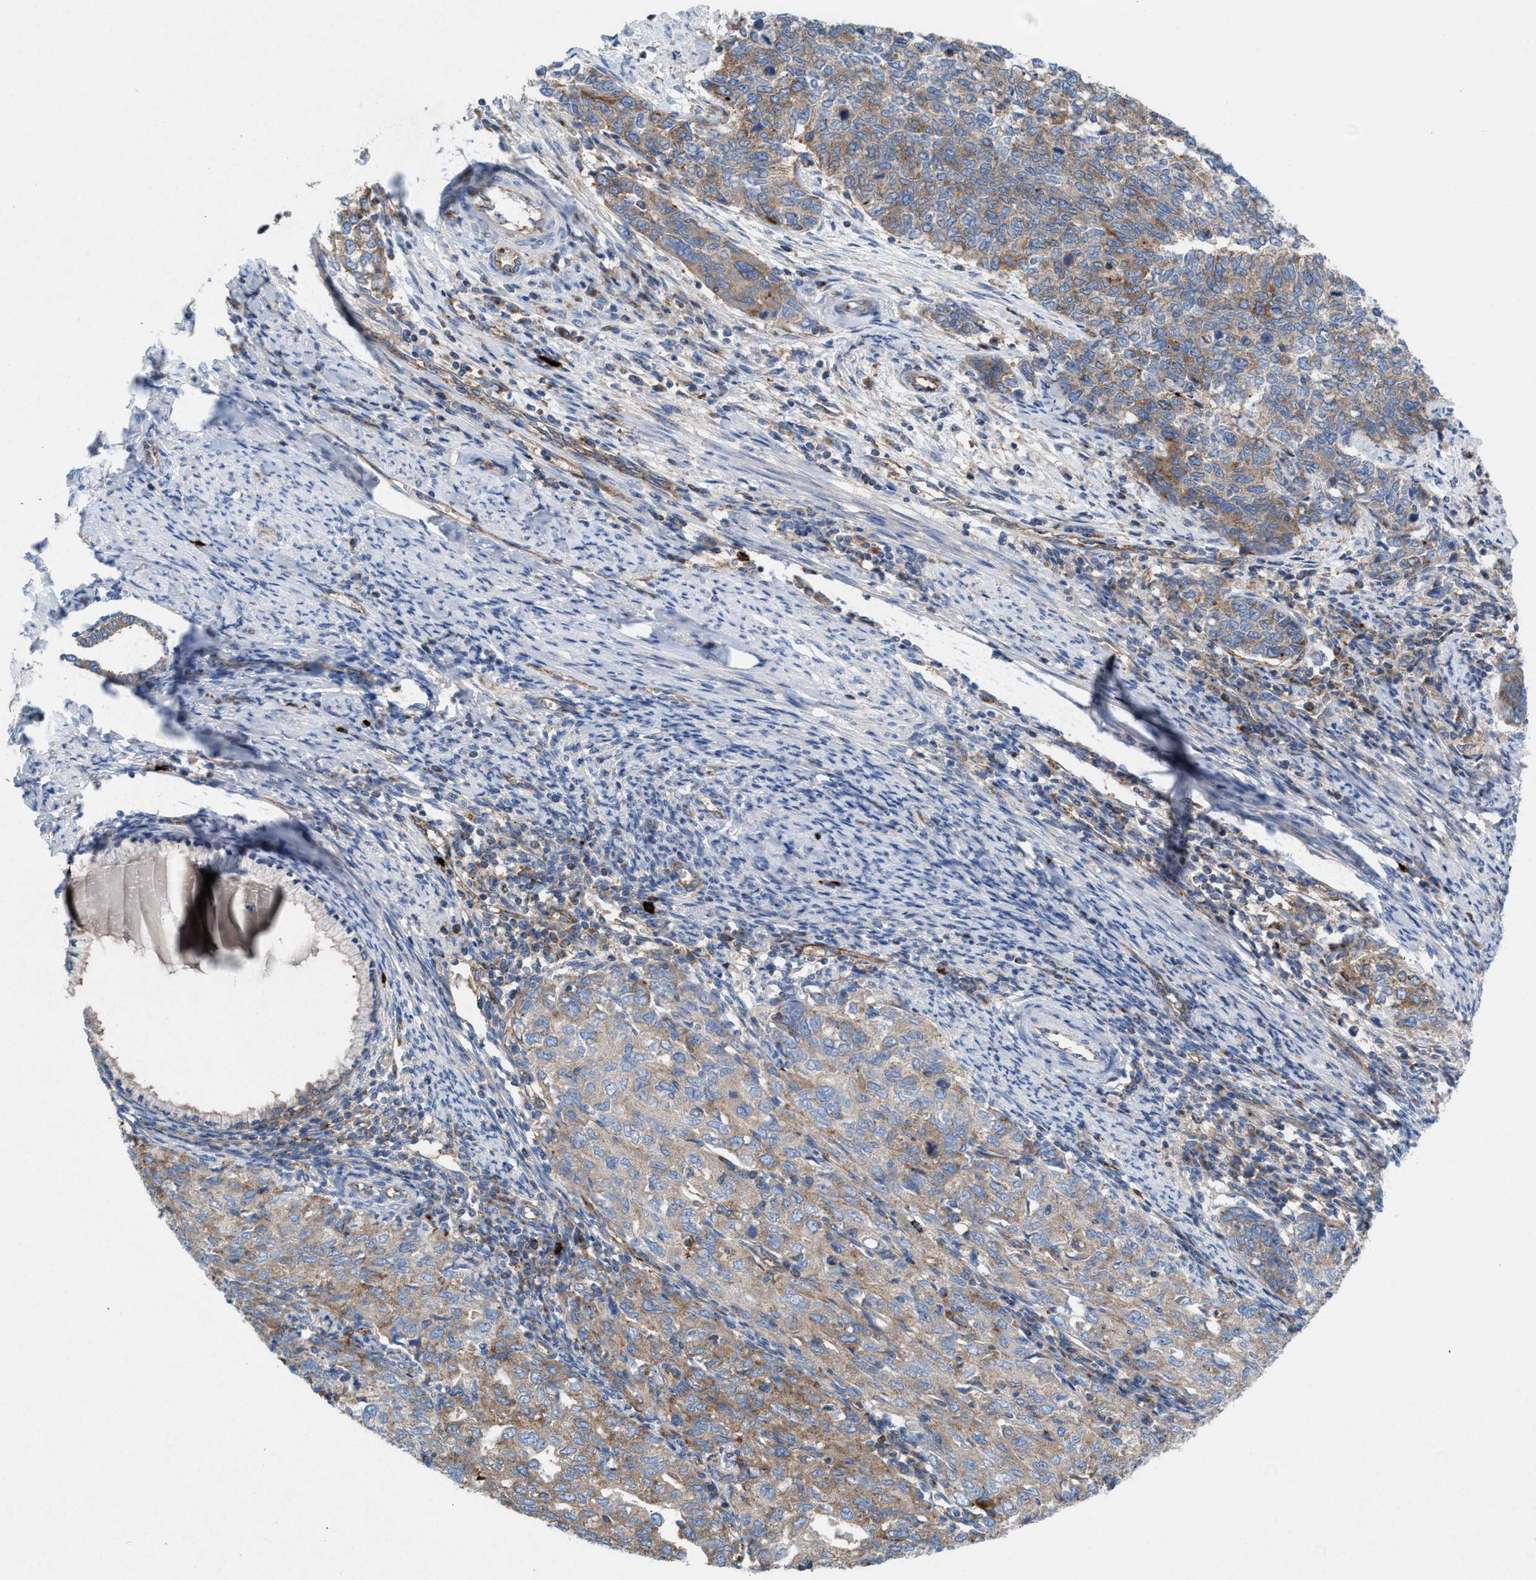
{"staining": {"intensity": "moderate", "quantity": ">75%", "location": "cytoplasmic/membranous"}, "tissue": "cervical cancer", "cell_type": "Tumor cells", "image_type": "cancer", "snomed": [{"axis": "morphology", "description": "Squamous cell carcinoma, NOS"}, {"axis": "topography", "description": "Cervix"}], "caption": "DAB (3,3'-diaminobenzidine) immunohistochemical staining of human squamous cell carcinoma (cervical) exhibits moderate cytoplasmic/membranous protein expression in about >75% of tumor cells.", "gene": "NYAP1", "patient": {"sex": "female", "age": 63}}